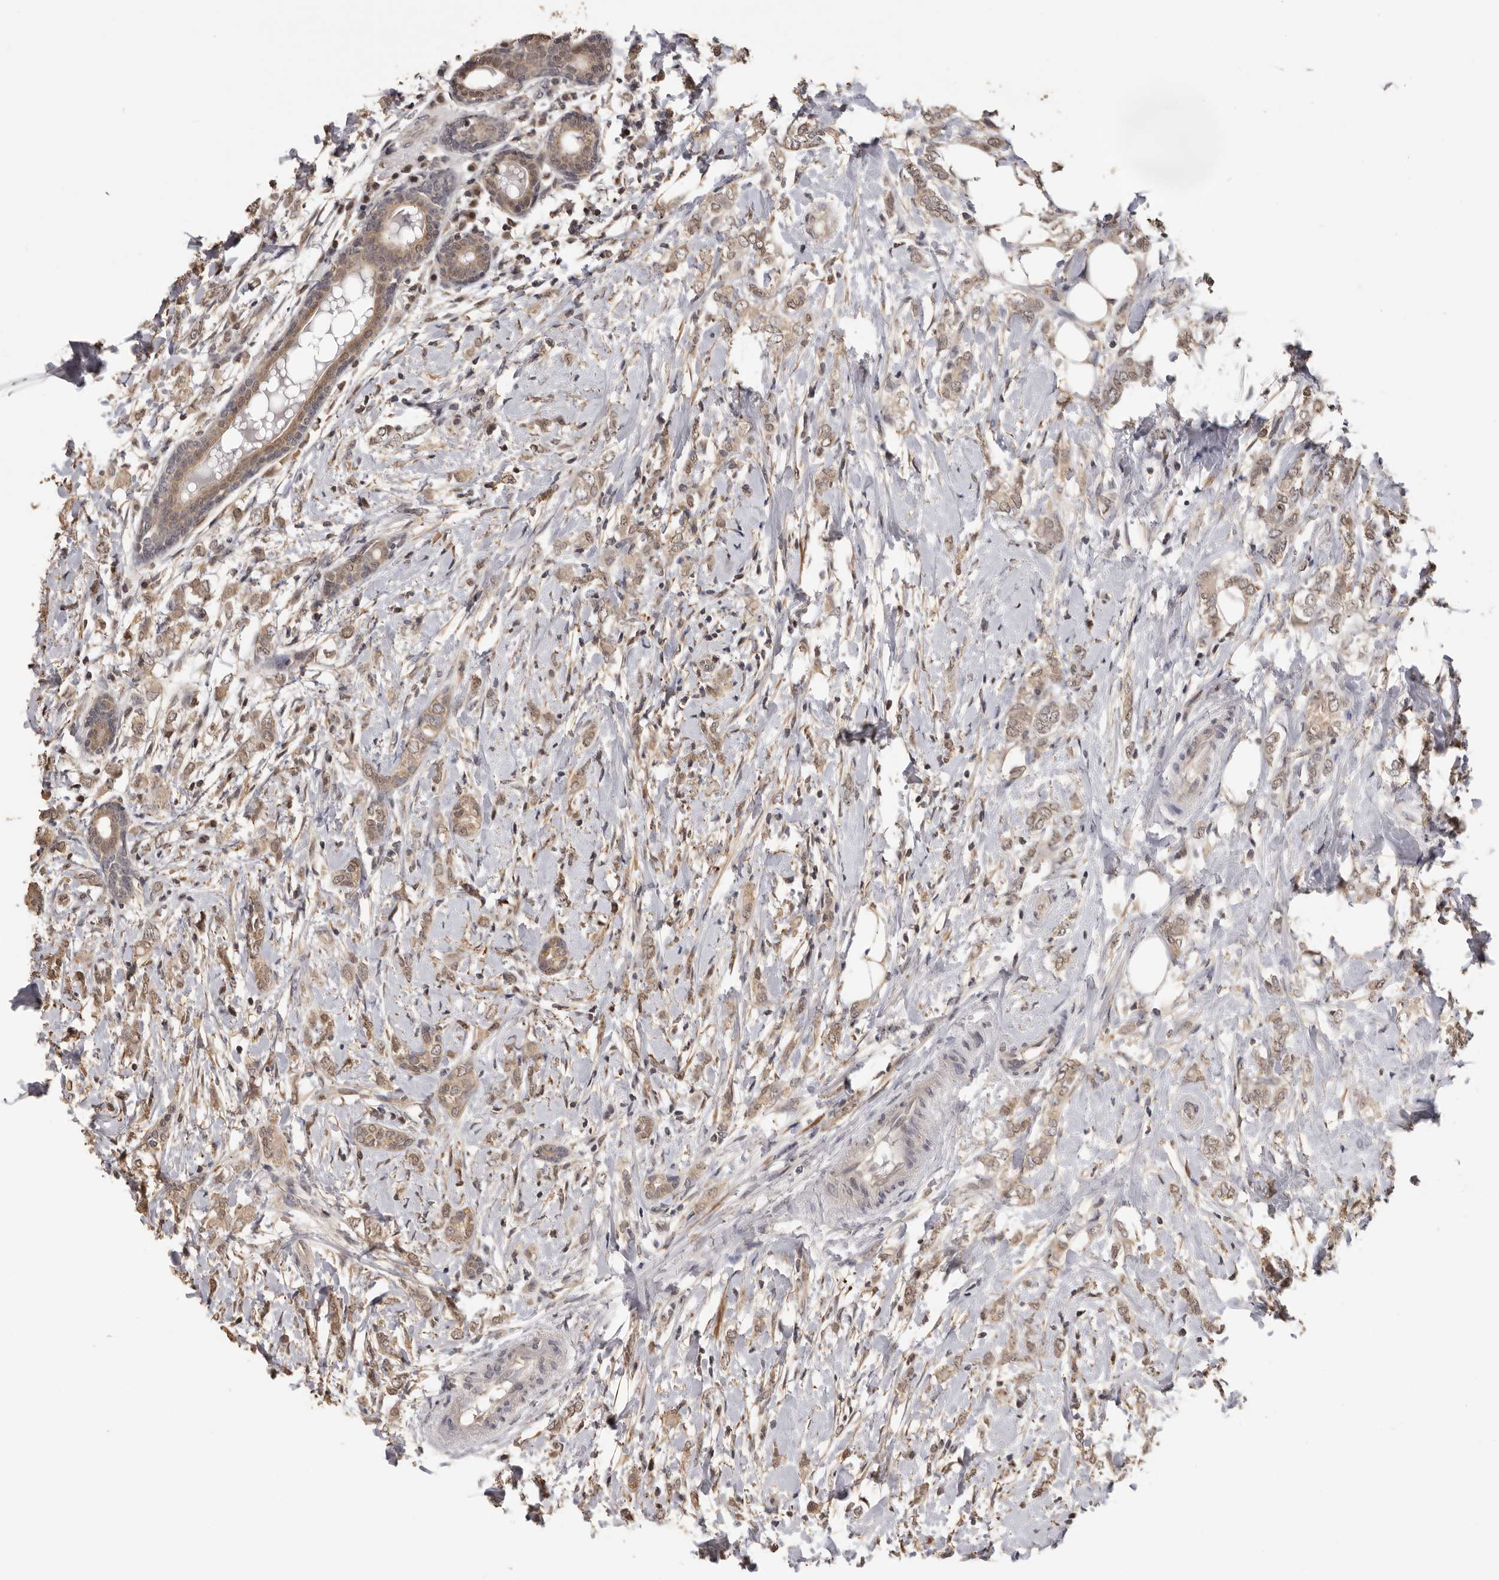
{"staining": {"intensity": "weak", "quantity": ">75%", "location": "cytoplasmic/membranous,nuclear"}, "tissue": "breast cancer", "cell_type": "Tumor cells", "image_type": "cancer", "snomed": [{"axis": "morphology", "description": "Normal tissue, NOS"}, {"axis": "morphology", "description": "Lobular carcinoma"}, {"axis": "topography", "description": "Breast"}], "caption": "IHC image of lobular carcinoma (breast) stained for a protein (brown), which reveals low levels of weak cytoplasmic/membranous and nuclear expression in about >75% of tumor cells.", "gene": "KIF2B", "patient": {"sex": "female", "age": 47}}